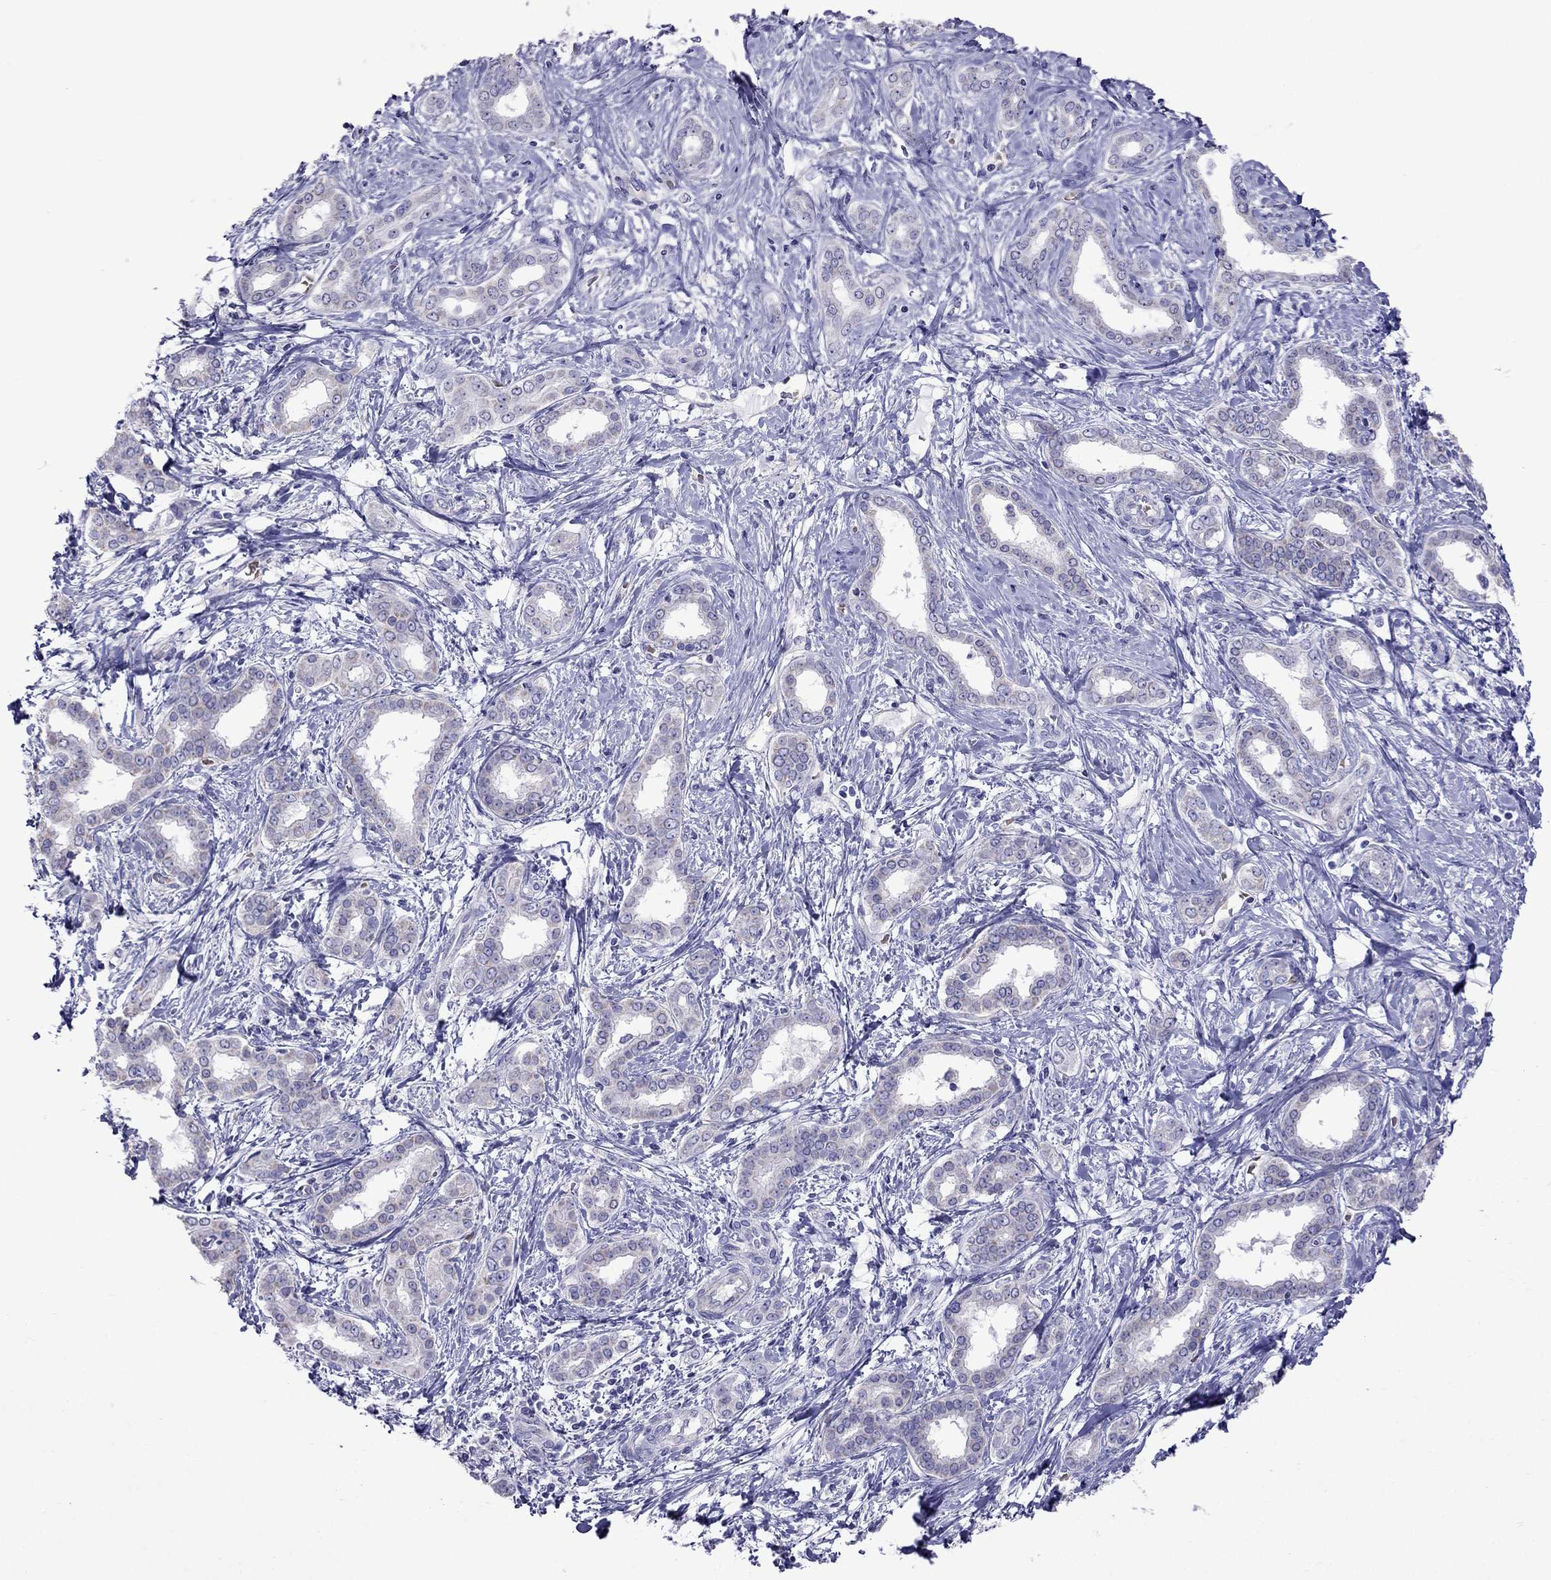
{"staining": {"intensity": "negative", "quantity": "none", "location": "none"}, "tissue": "liver cancer", "cell_type": "Tumor cells", "image_type": "cancer", "snomed": [{"axis": "morphology", "description": "Cholangiocarcinoma"}, {"axis": "topography", "description": "Liver"}], "caption": "Tumor cells are negative for brown protein staining in cholangiocarcinoma (liver).", "gene": "TDRD1", "patient": {"sex": "female", "age": 47}}